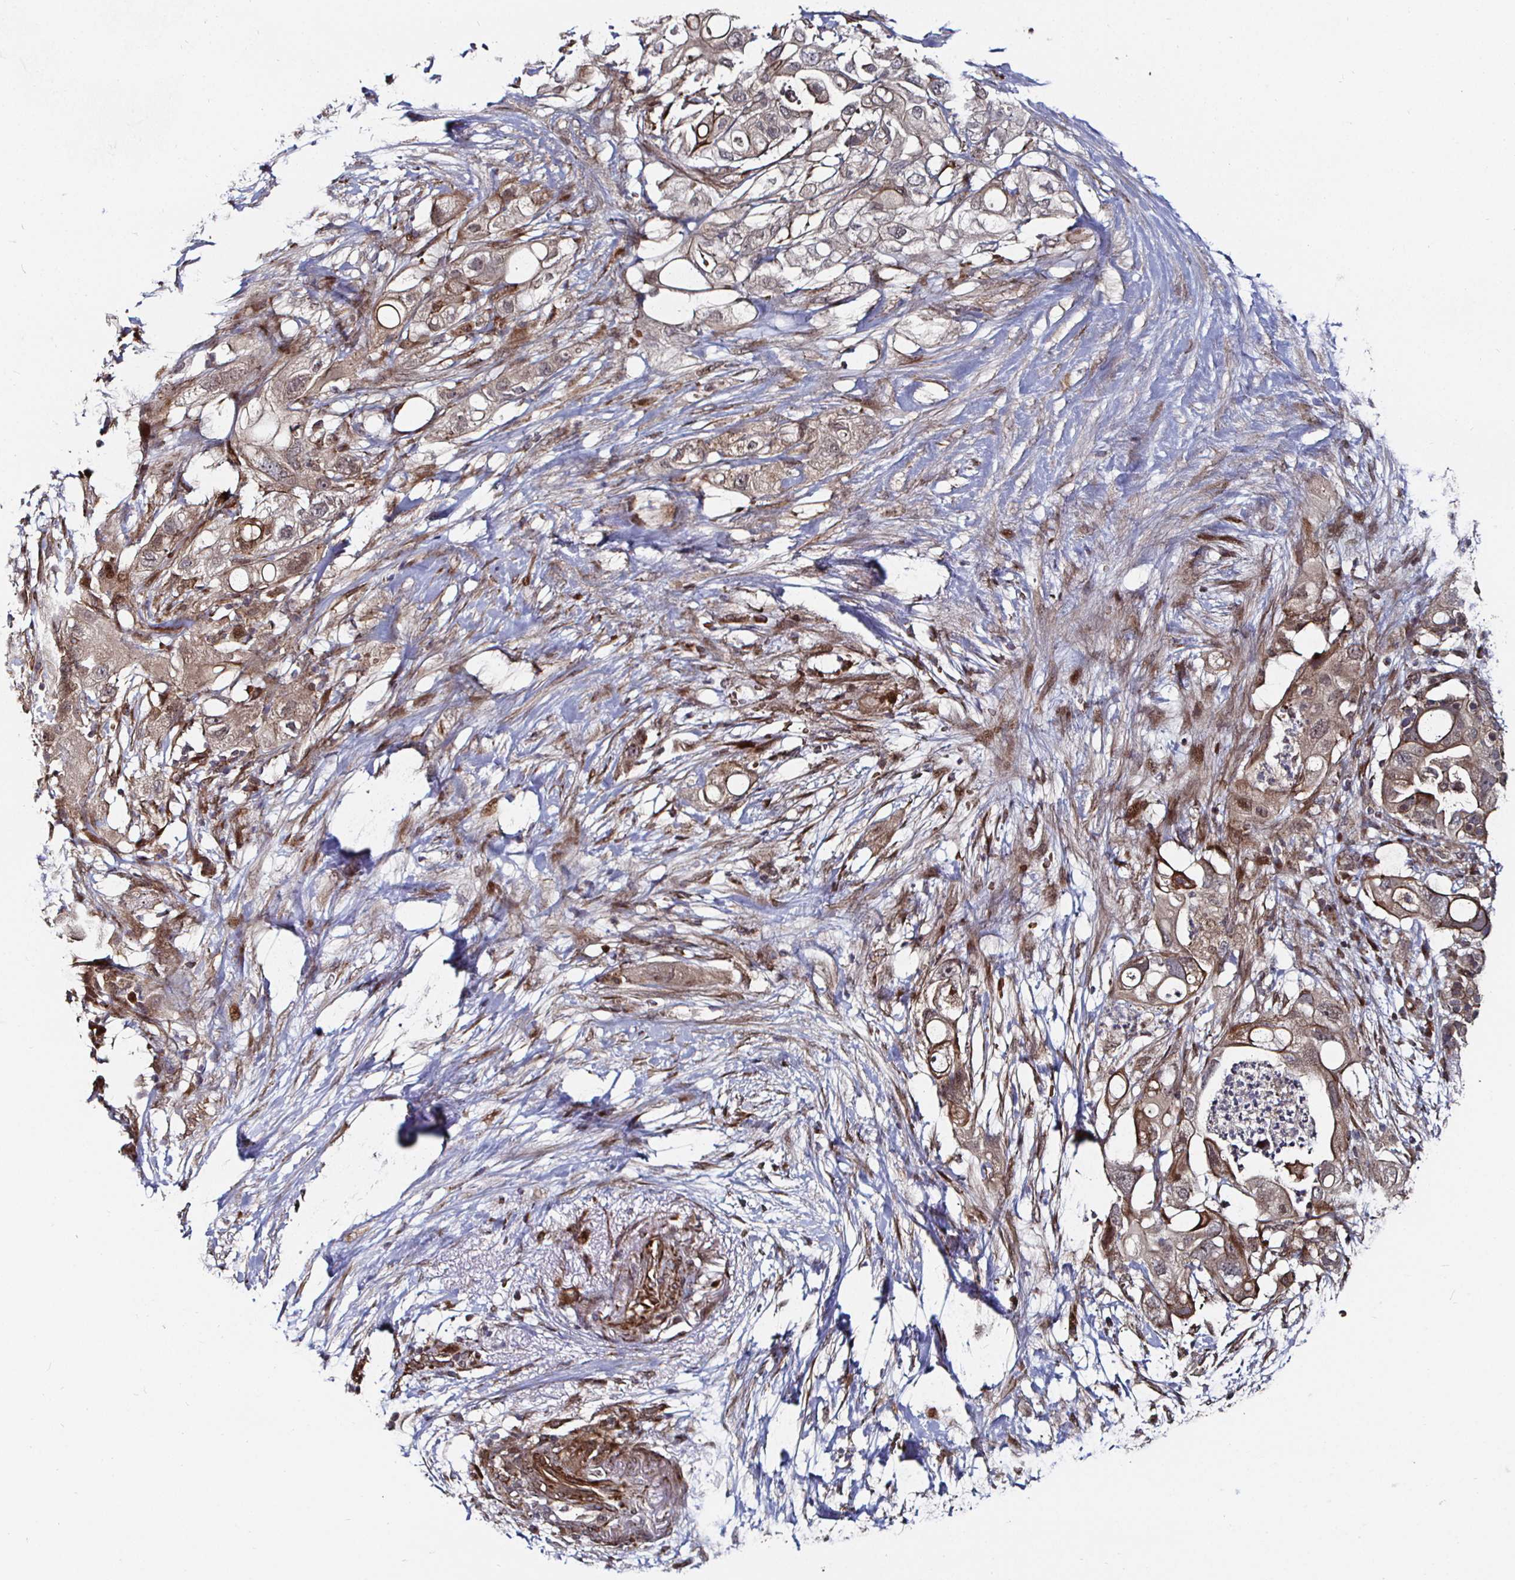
{"staining": {"intensity": "moderate", "quantity": "25%-75%", "location": "cytoplasmic/membranous"}, "tissue": "pancreatic cancer", "cell_type": "Tumor cells", "image_type": "cancer", "snomed": [{"axis": "morphology", "description": "Adenocarcinoma, NOS"}, {"axis": "topography", "description": "Pancreas"}], "caption": "Moderate cytoplasmic/membranous staining is identified in about 25%-75% of tumor cells in adenocarcinoma (pancreatic).", "gene": "TBKBP1", "patient": {"sex": "female", "age": 72}}